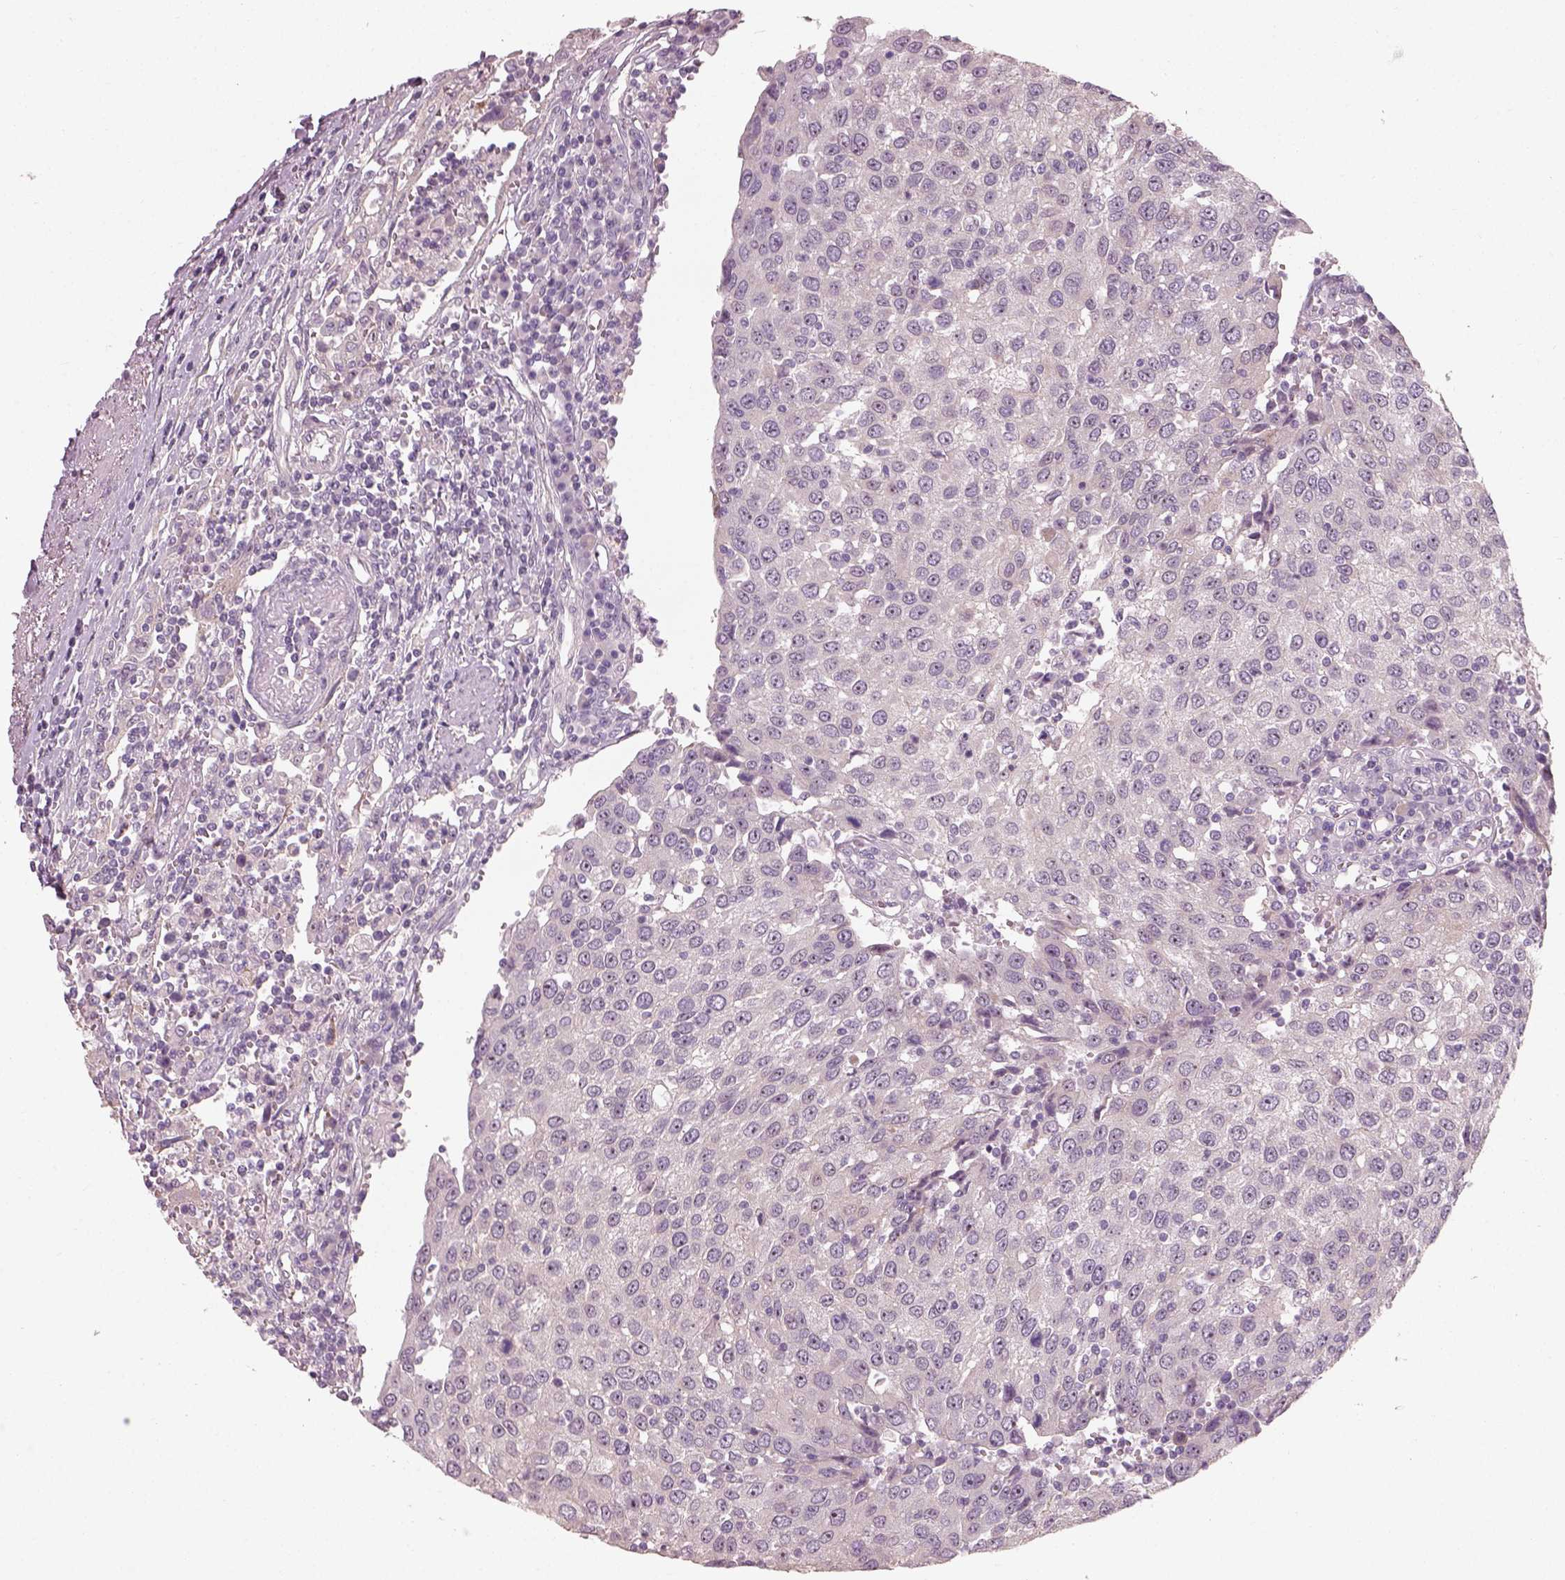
{"staining": {"intensity": "negative", "quantity": "none", "location": "none"}, "tissue": "urothelial cancer", "cell_type": "Tumor cells", "image_type": "cancer", "snomed": [{"axis": "morphology", "description": "Urothelial carcinoma, High grade"}, {"axis": "topography", "description": "Urinary bladder"}], "caption": "Urothelial cancer stained for a protein using immunohistochemistry (IHC) shows no staining tumor cells.", "gene": "CDS1", "patient": {"sex": "female", "age": 85}}